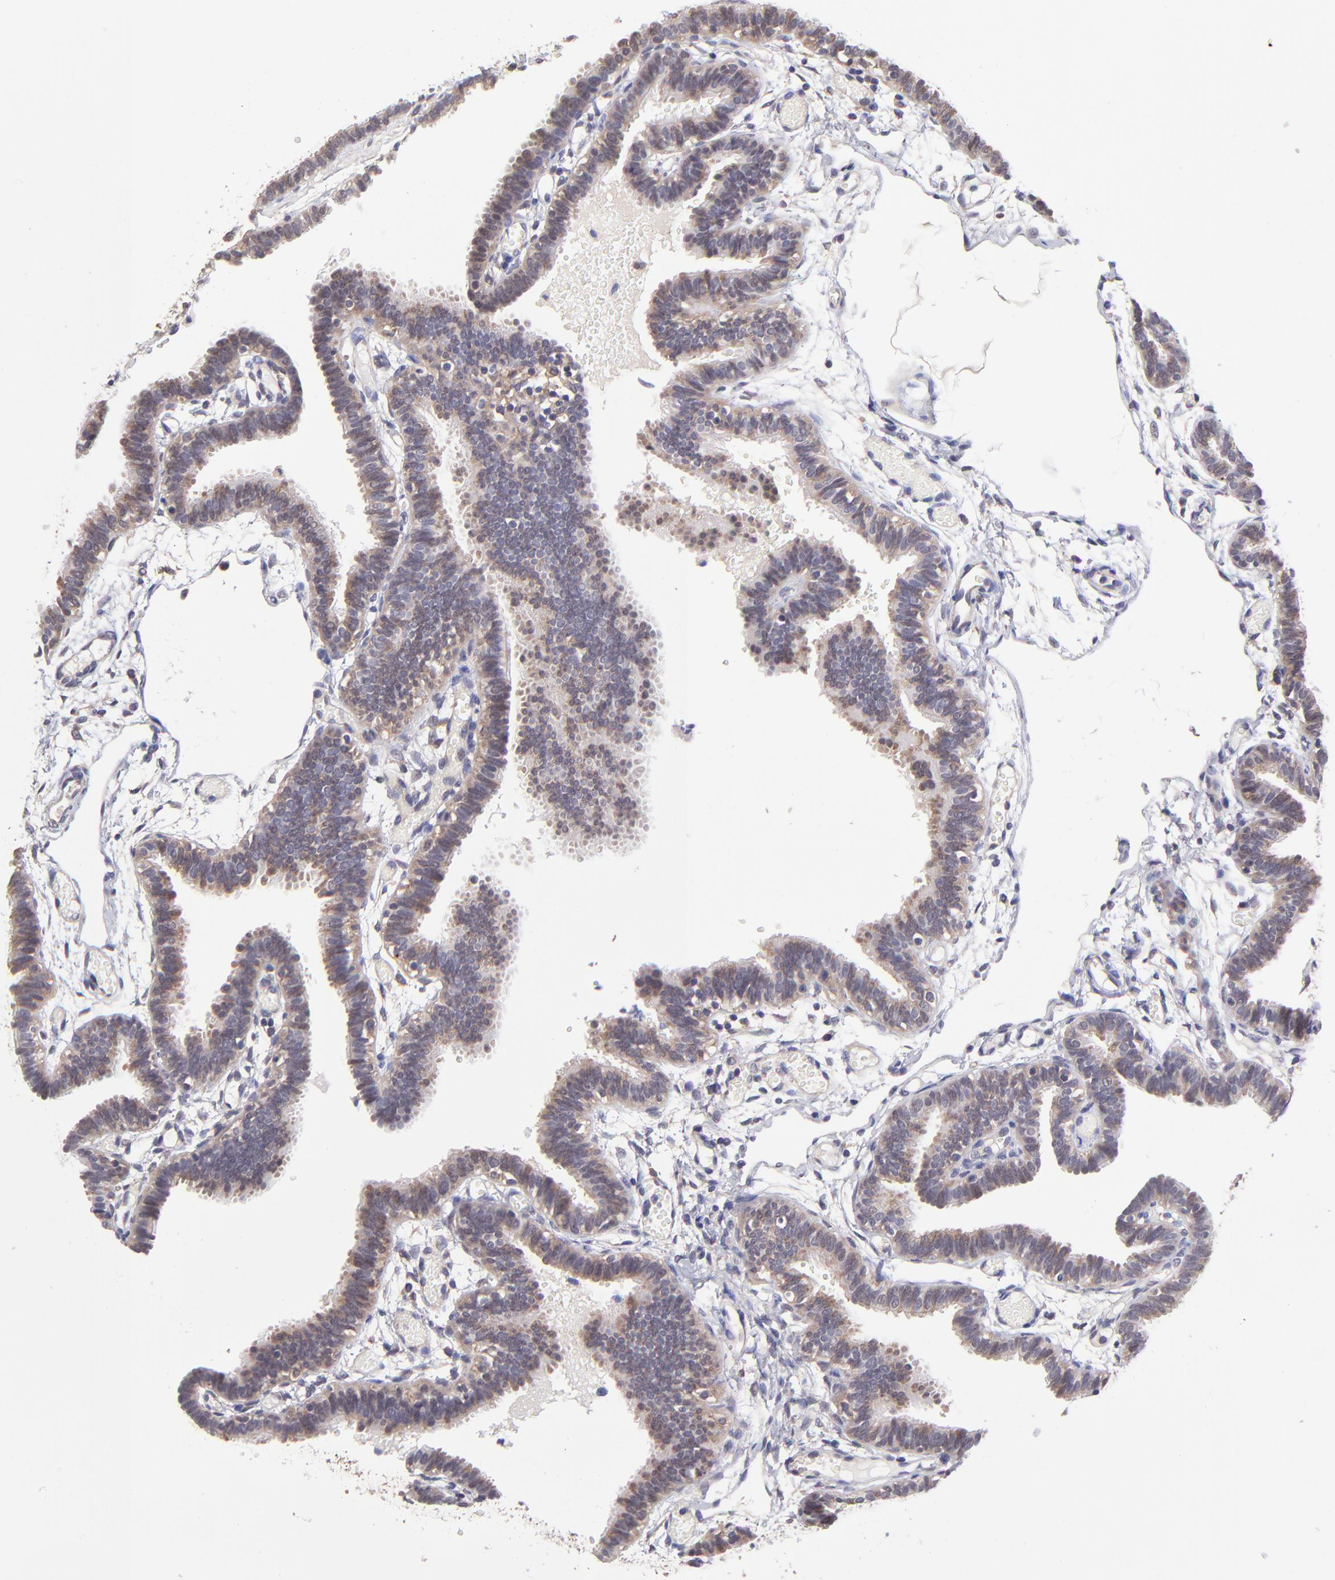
{"staining": {"intensity": "moderate", "quantity": ">75%", "location": "cytoplasmic/membranous"}, "tissue": "fallopian tube", "cell_type": "Glandular cells", "image_type": "normal", "snomed": [{"axis": "morphology", "description": "Normal tissue, NOS"}, {"axis": "topography", "description": "Fallopian tube"}], "caption": "A medium amount of moderate cytoplasmic/membranous staining is appreciated in about >75% of glandular cells in normal fallopian tube.", "gene": "NSF", "patient": {"sex": "female", "age": 29}}